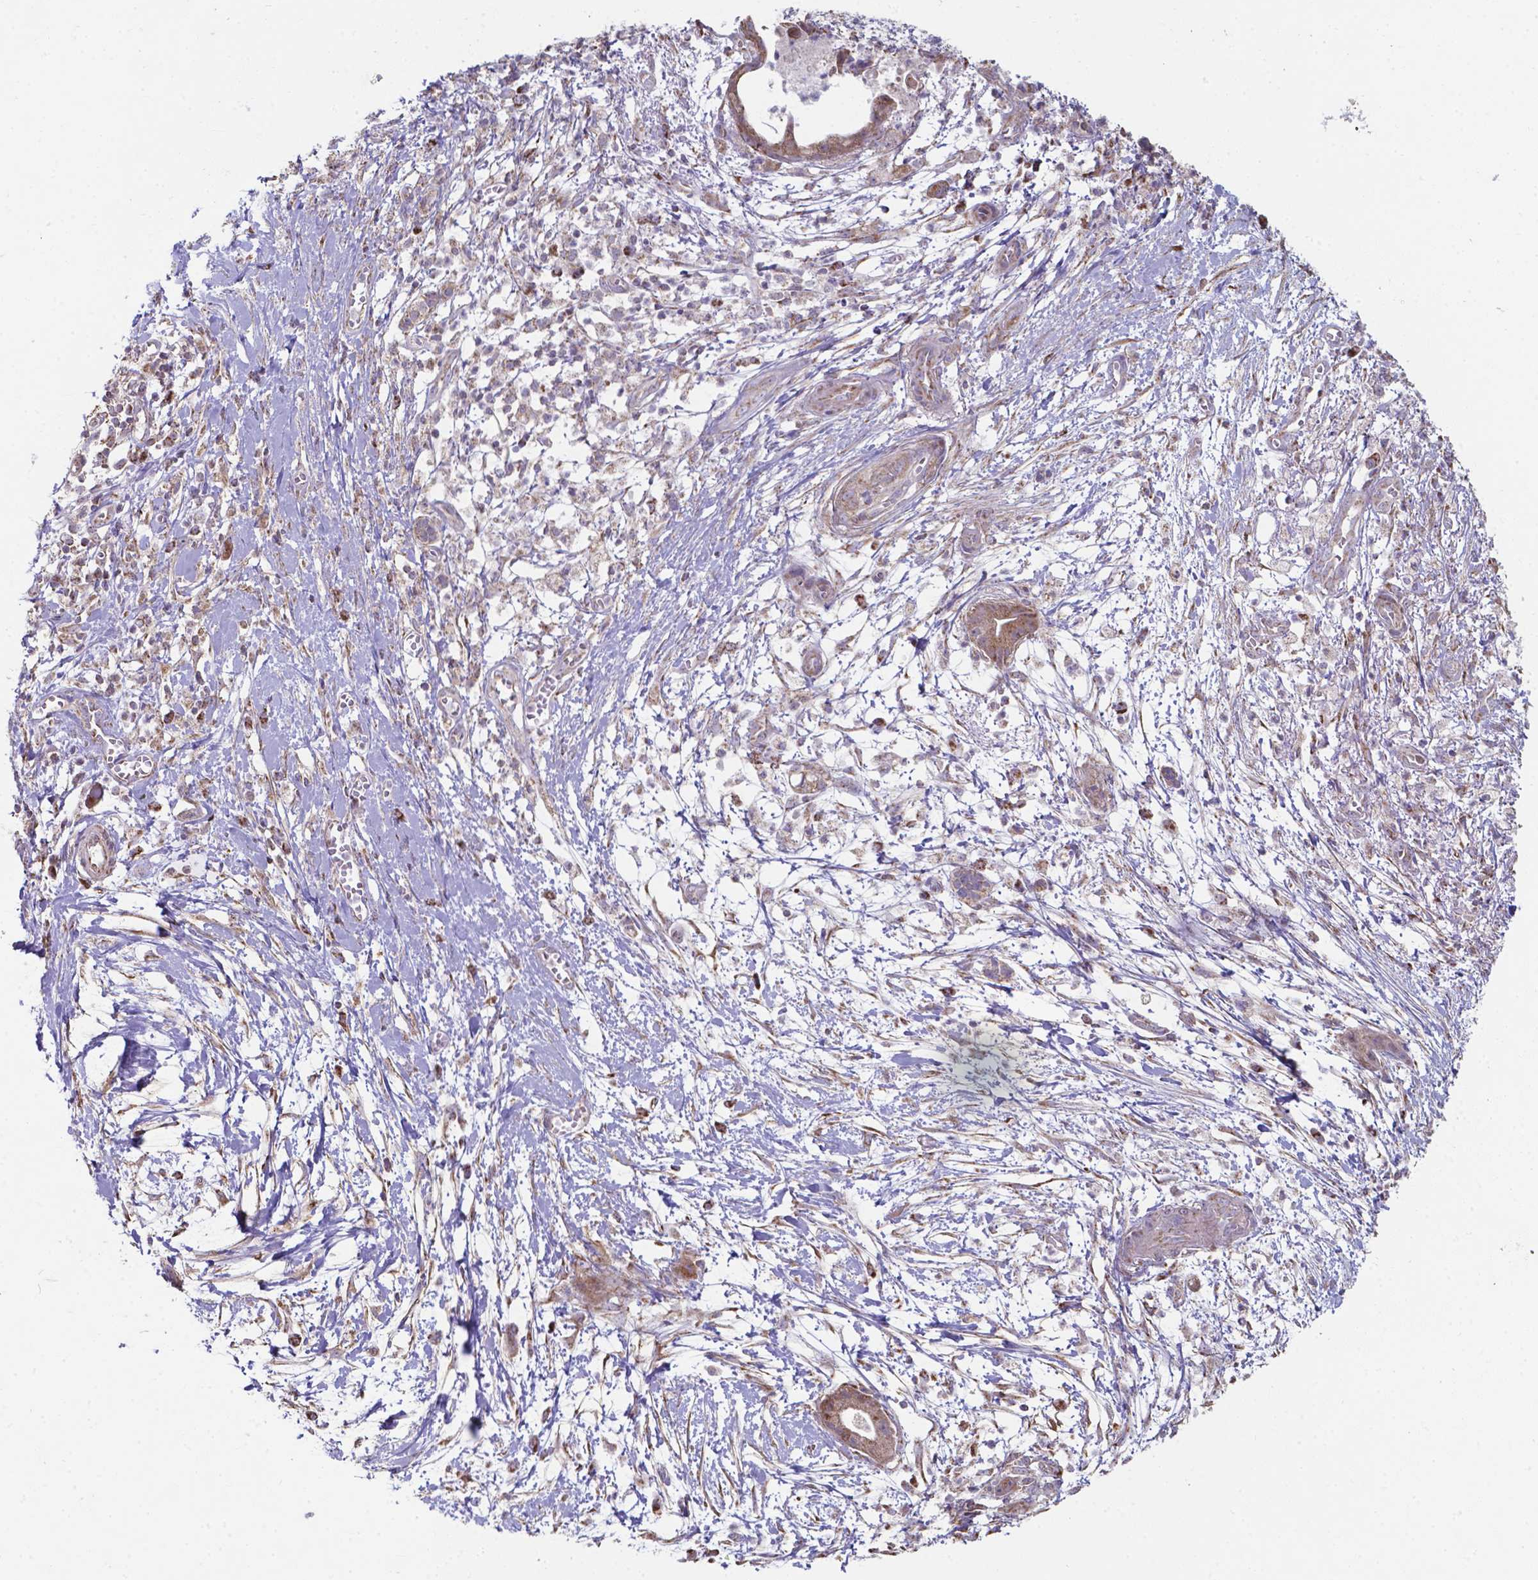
{"staining": {"intensity": "weak", "quantity": ">75%", "location": "cytoplasmic/membranous"}, "tissue": "pancreatic cancer", "cell_type": "Tumor cells", "image_type": "cancer", "snomed": [{"axis": "morphology", "description": "Normal tissue, NOS"}, {"axis": "morphology", "description": "Adenocarcinoma, NOS"}, {"axis": "topography", "description": "Lymph node"}, {"axis": "topography", "description": "Pancreas"}], "caption": "Immunohistochemistry (IHC) (DAB (3,3'-diaminobenzidine)) staining of human pancreatic cancer (adenocarcinoma) exhibits weak cytoplasmic/membranous protein positivity in approximately >75% of tumor cells.", "gene": "FAM114A1", "patient": {"sex": "female", "age": 58}}